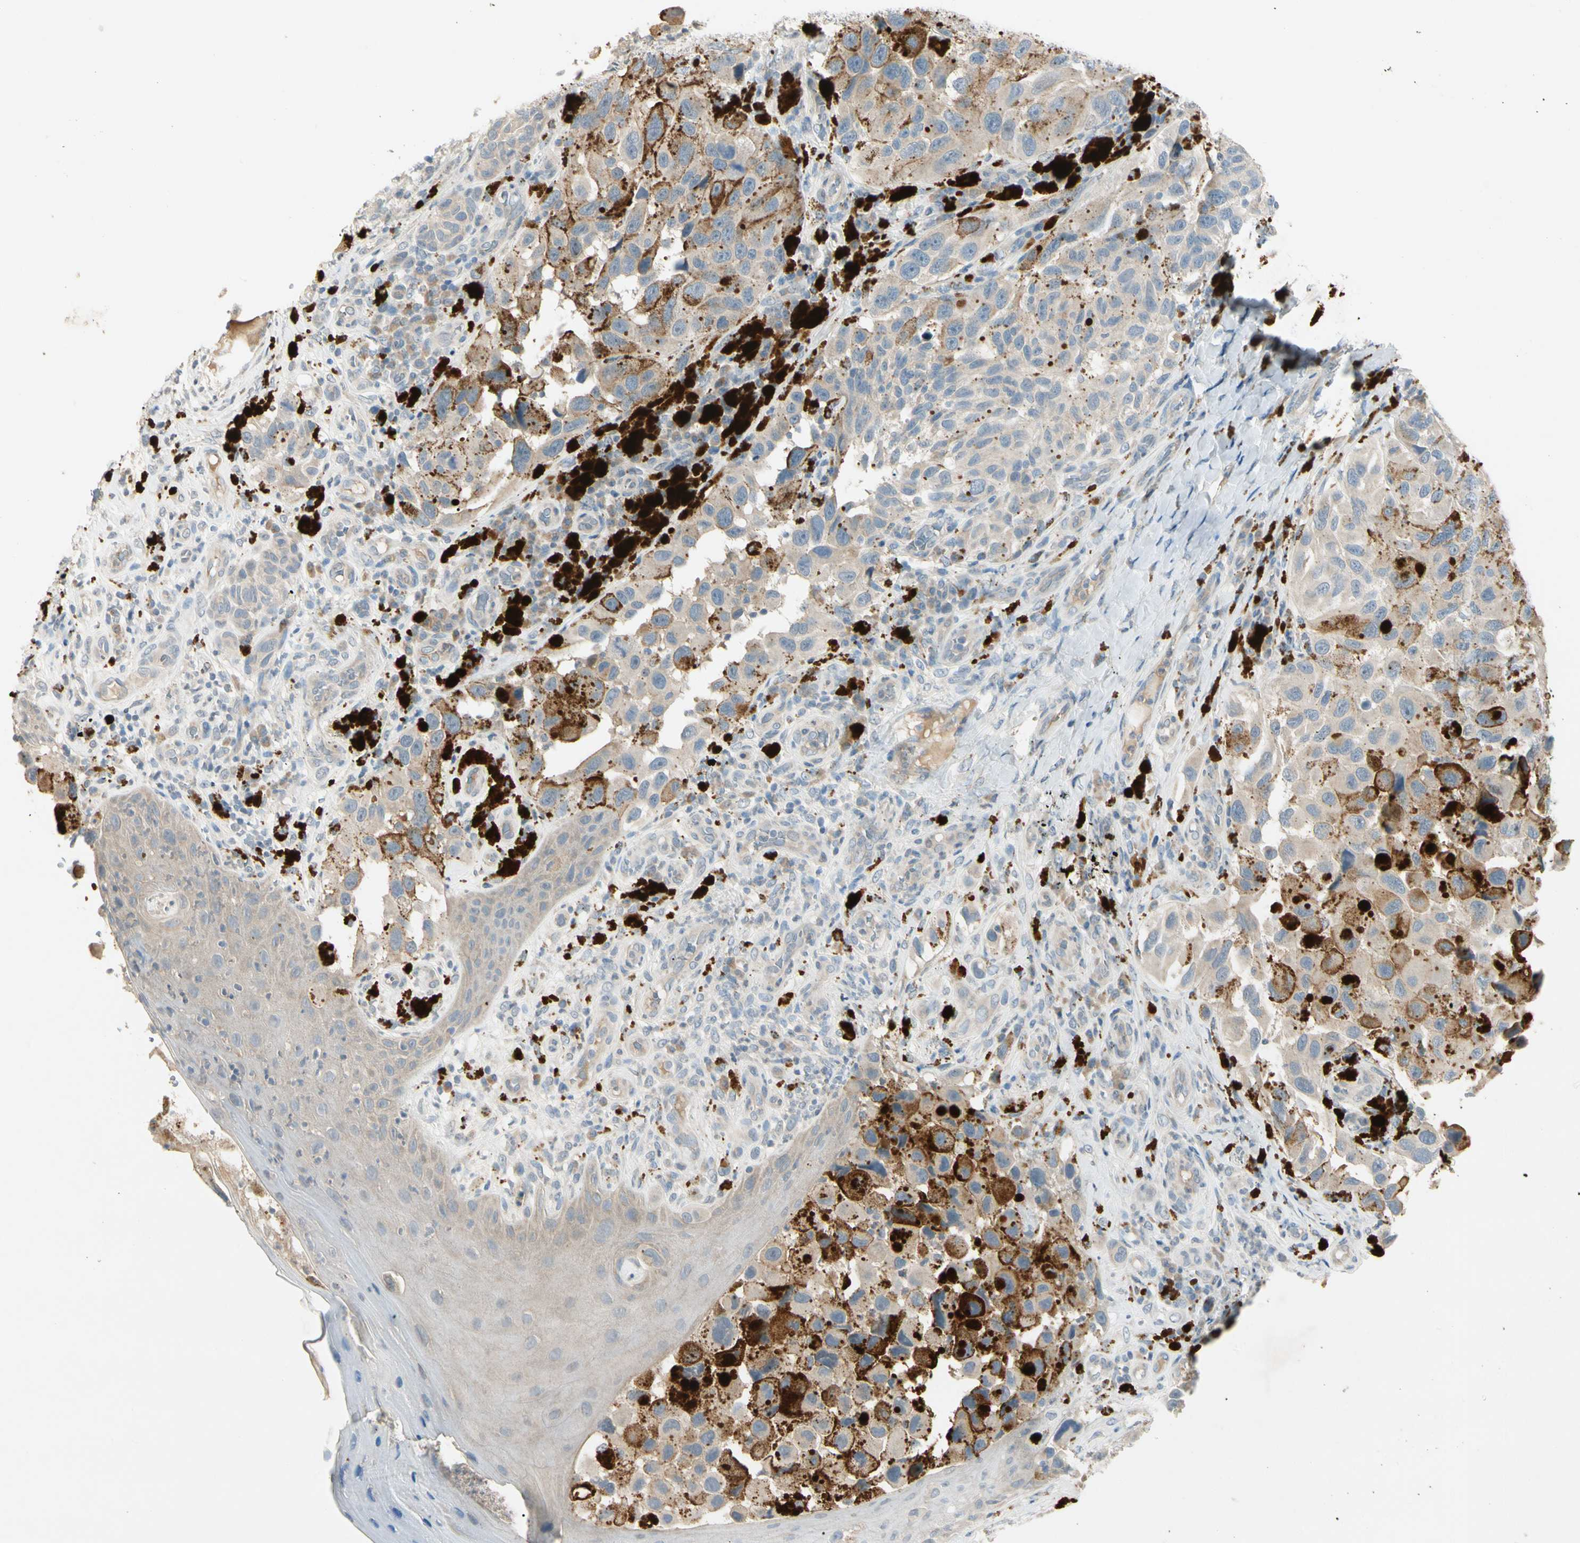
{"staining": {"intensity": "weak", "quantity": "25%-75%", "location": "cytoplasmic/membranous"}, "tissue": "melanoma", "cell_type": "Tumor cells", "image_type": "cancer", "snomed": [{"axis": "morphology", "description": "Malignant melanoma, NOS"}, {"axis": "topography", "description": "Skin"}], "caption": "Protein expression analysis of human melanoma reveals weak cytoplasmic/membranous positivity in approximately 25%-75% of tumor cells. (Brightfield microscopy of DAB IHC at high magnification).", "gene": "PRSS21", "patient": {"sex": "female", "age": 73}}